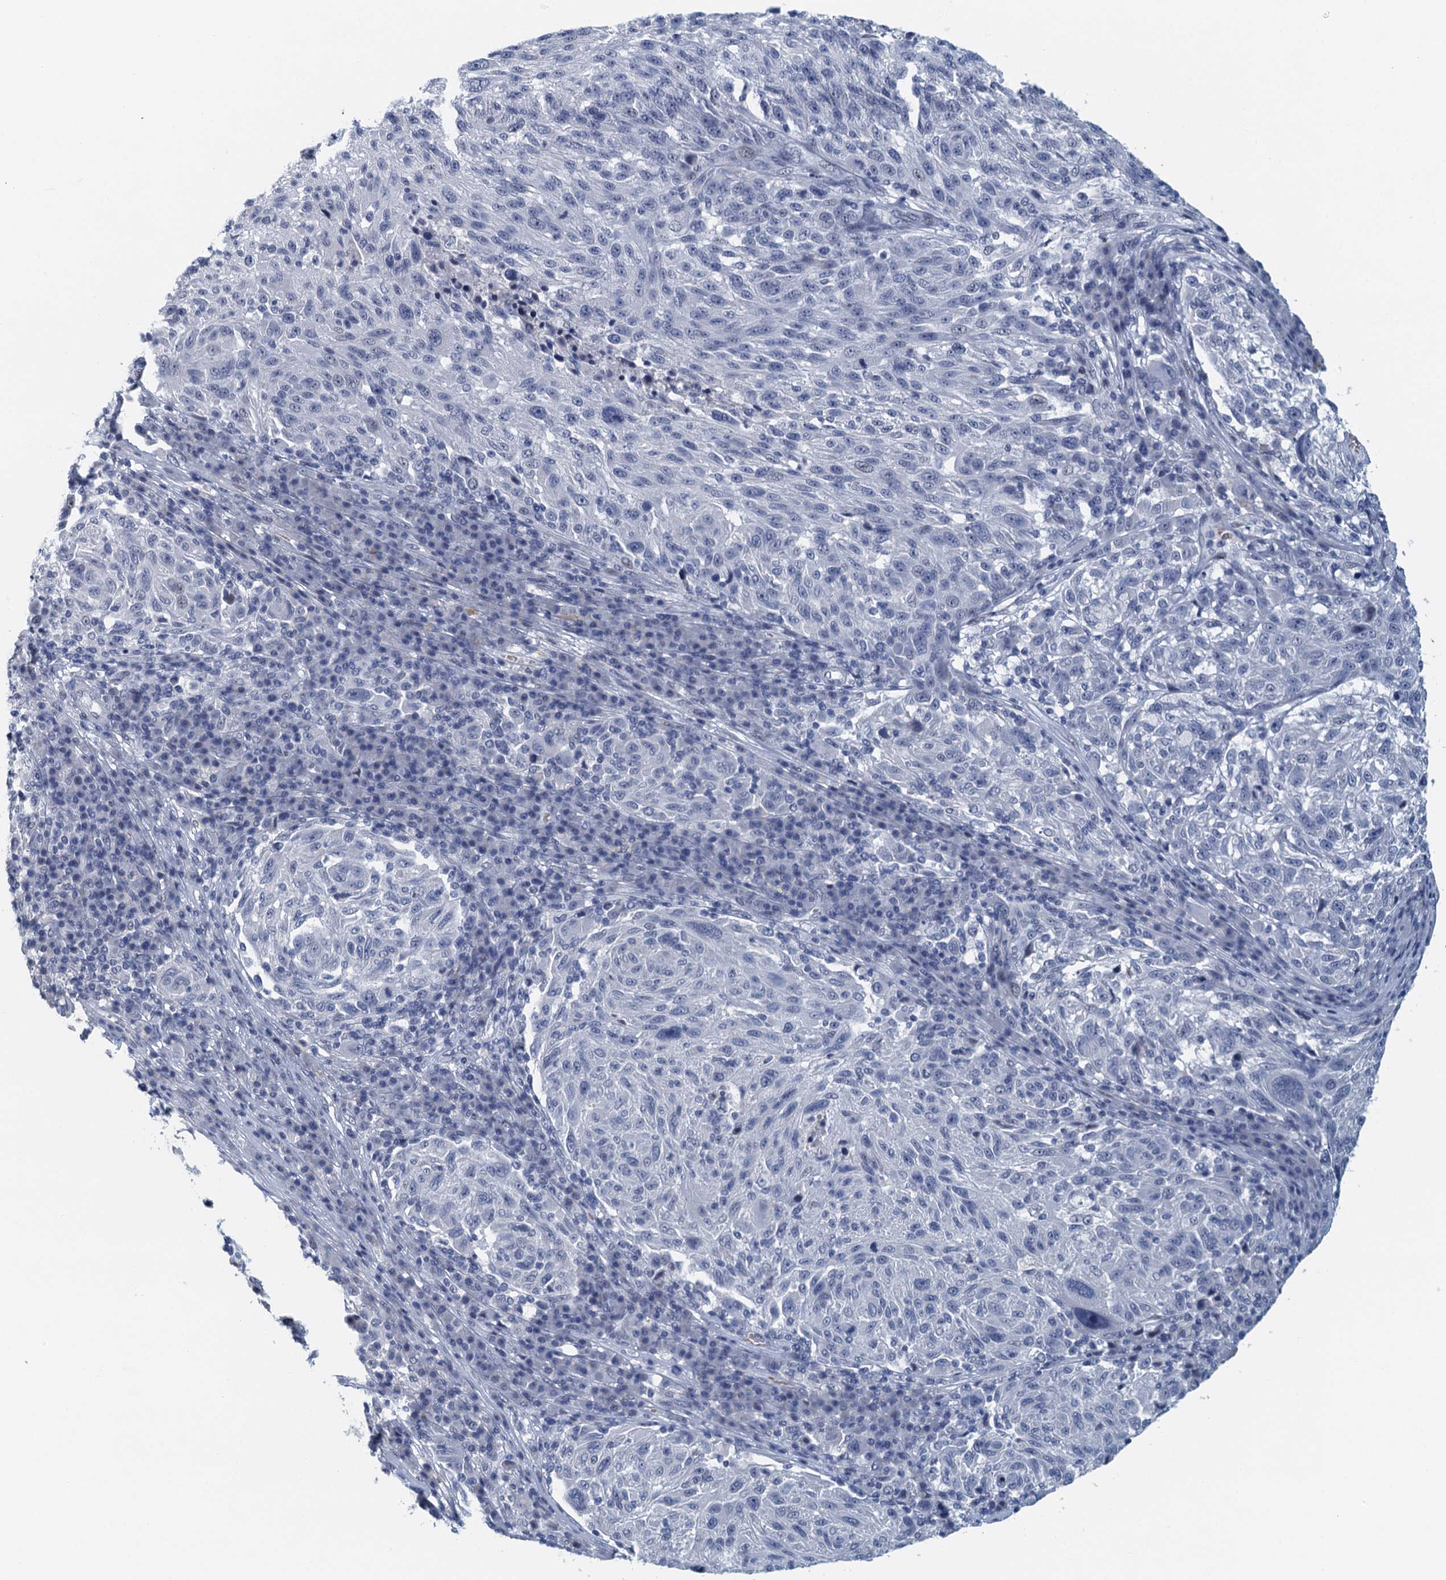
{"staining": {"intensity": "negative", "quantity": "none", "location": "none"}, "tissue": "melanoma", "cell_type": "Tumor cells", "image_type": "cancer", "snomed": [{"axis": "morphology", "description": "Malignant melanoma, NOS"}, {"axis": "topography", "description": "Skin"}], "caption": "Immunohistochemistry (IHC) photomicrograph of human melanoma stained for a protein (brown), which exhibits no positivity in tumor cells.", "gene": "TTLL9", "patient": {"sex": "male", "age": 53}}